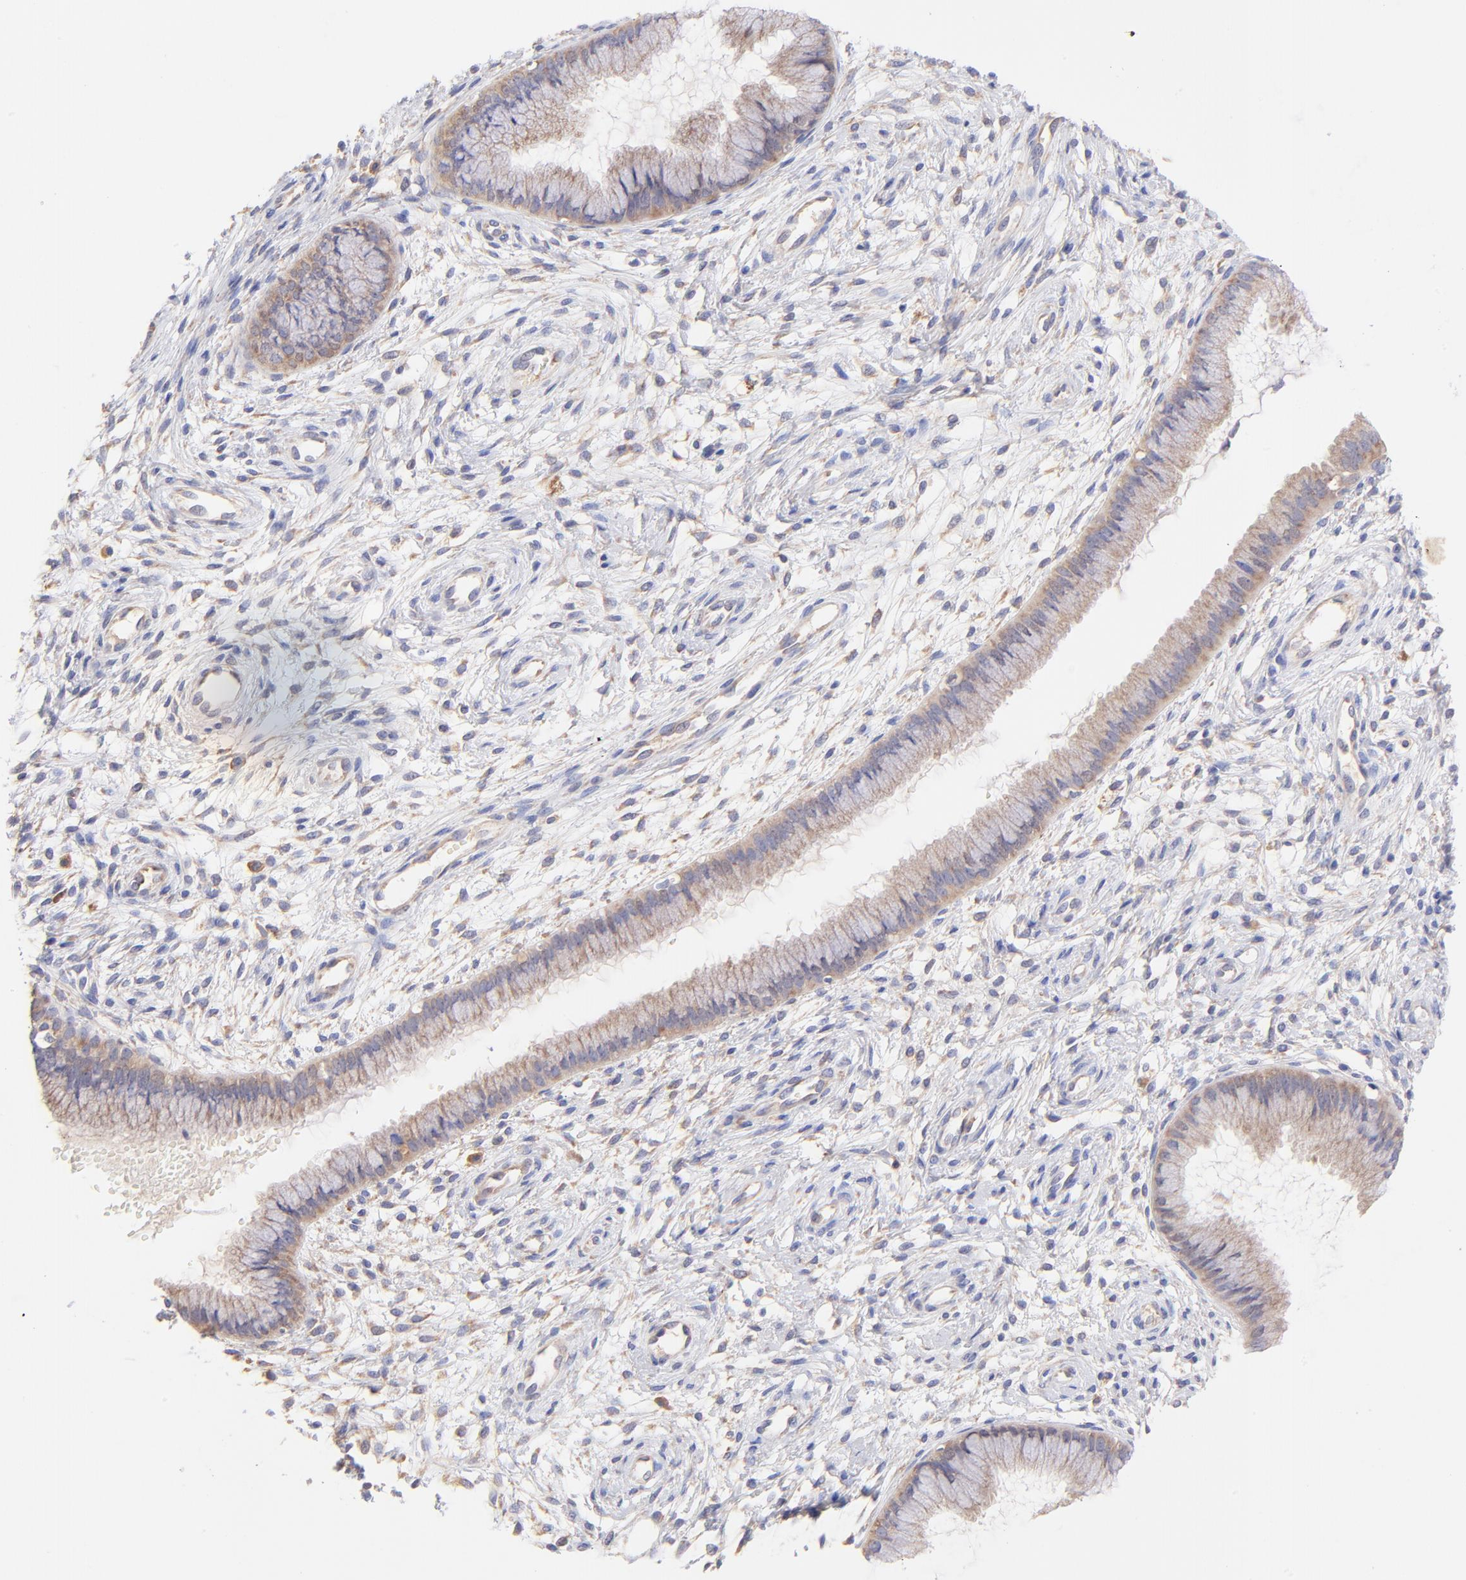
{"staining": {"intensity": "moderate", "quantity": ">75%", "location": "cytoplasmic/membranous"}, "tissue": "cervix", "cell_type": "Glandular cells", "image_type": "normal", "snomed": [{"axis": "morphology", "description": "Normal tissue, NOS"}, {"axis": "topography", "description": "Cervix"}], "caption": "Cervix stained with DAB immunohistochemistry exhibits medium levels of moderate cytoplasmic/membranous positivity in about >75% of glandular cells. The protein is shown in brown color, while the nuclei are stained blue.", "gene": "RPL11", "patient": {"sex": "female", "age": 39}}